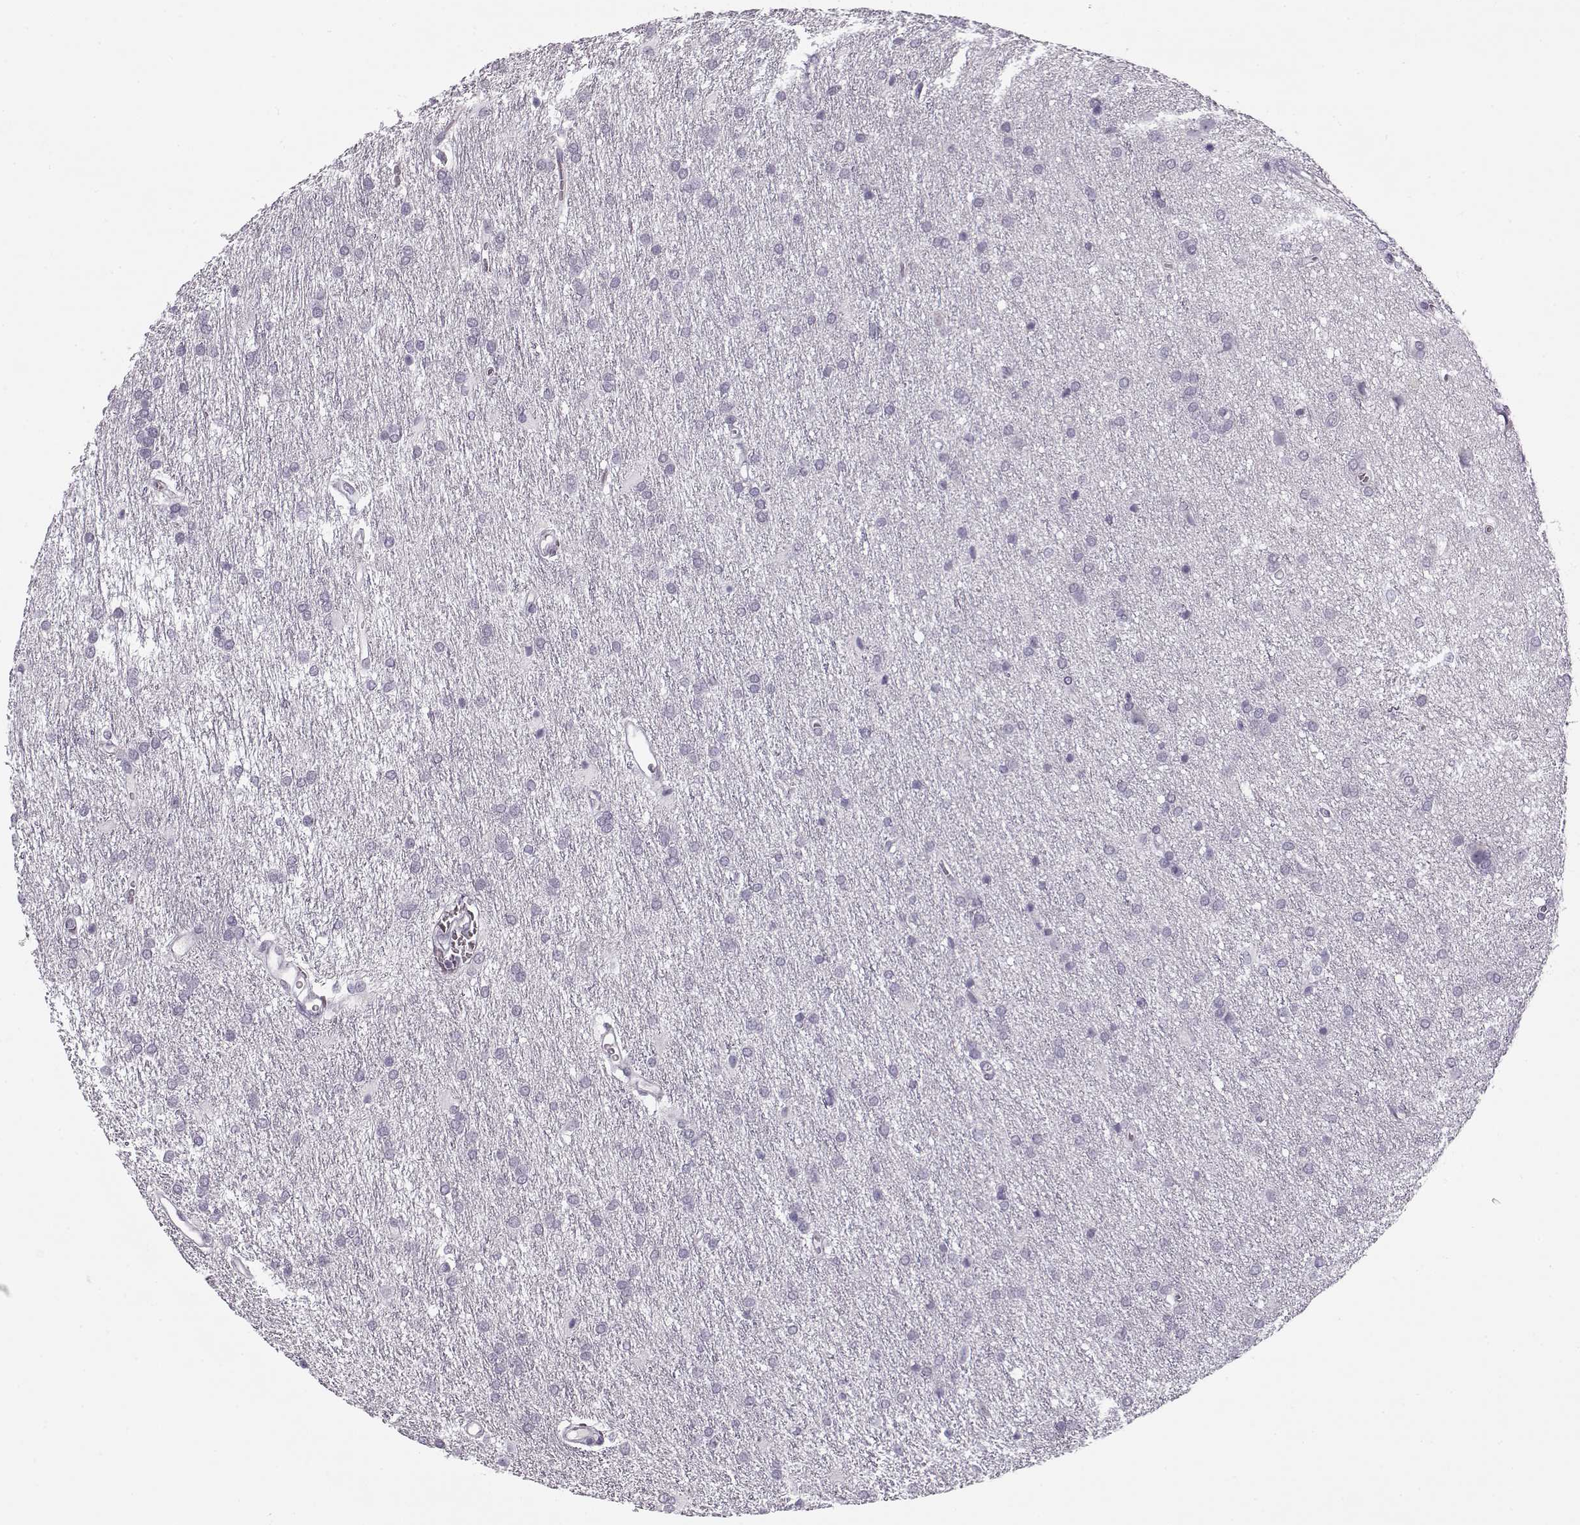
{"staining": {"intensity": "negative", "quantity": "none", "location": "none"}, "tissue": "glioma", "cell_type": "Tumor cells", "image_type": "cancer", "snomed": [{"axis": "morphology", "description": "Glioma, malignant, Low grade"}, {"axis": "topography", "description": "Brain"}], "caption": "This is an immunohistochemistry (IHC) histopathology image of human glioma. There is no positivity in tumor cells.", "gene": "PNMT", "patient": {"sex": "female", "age": 32}}